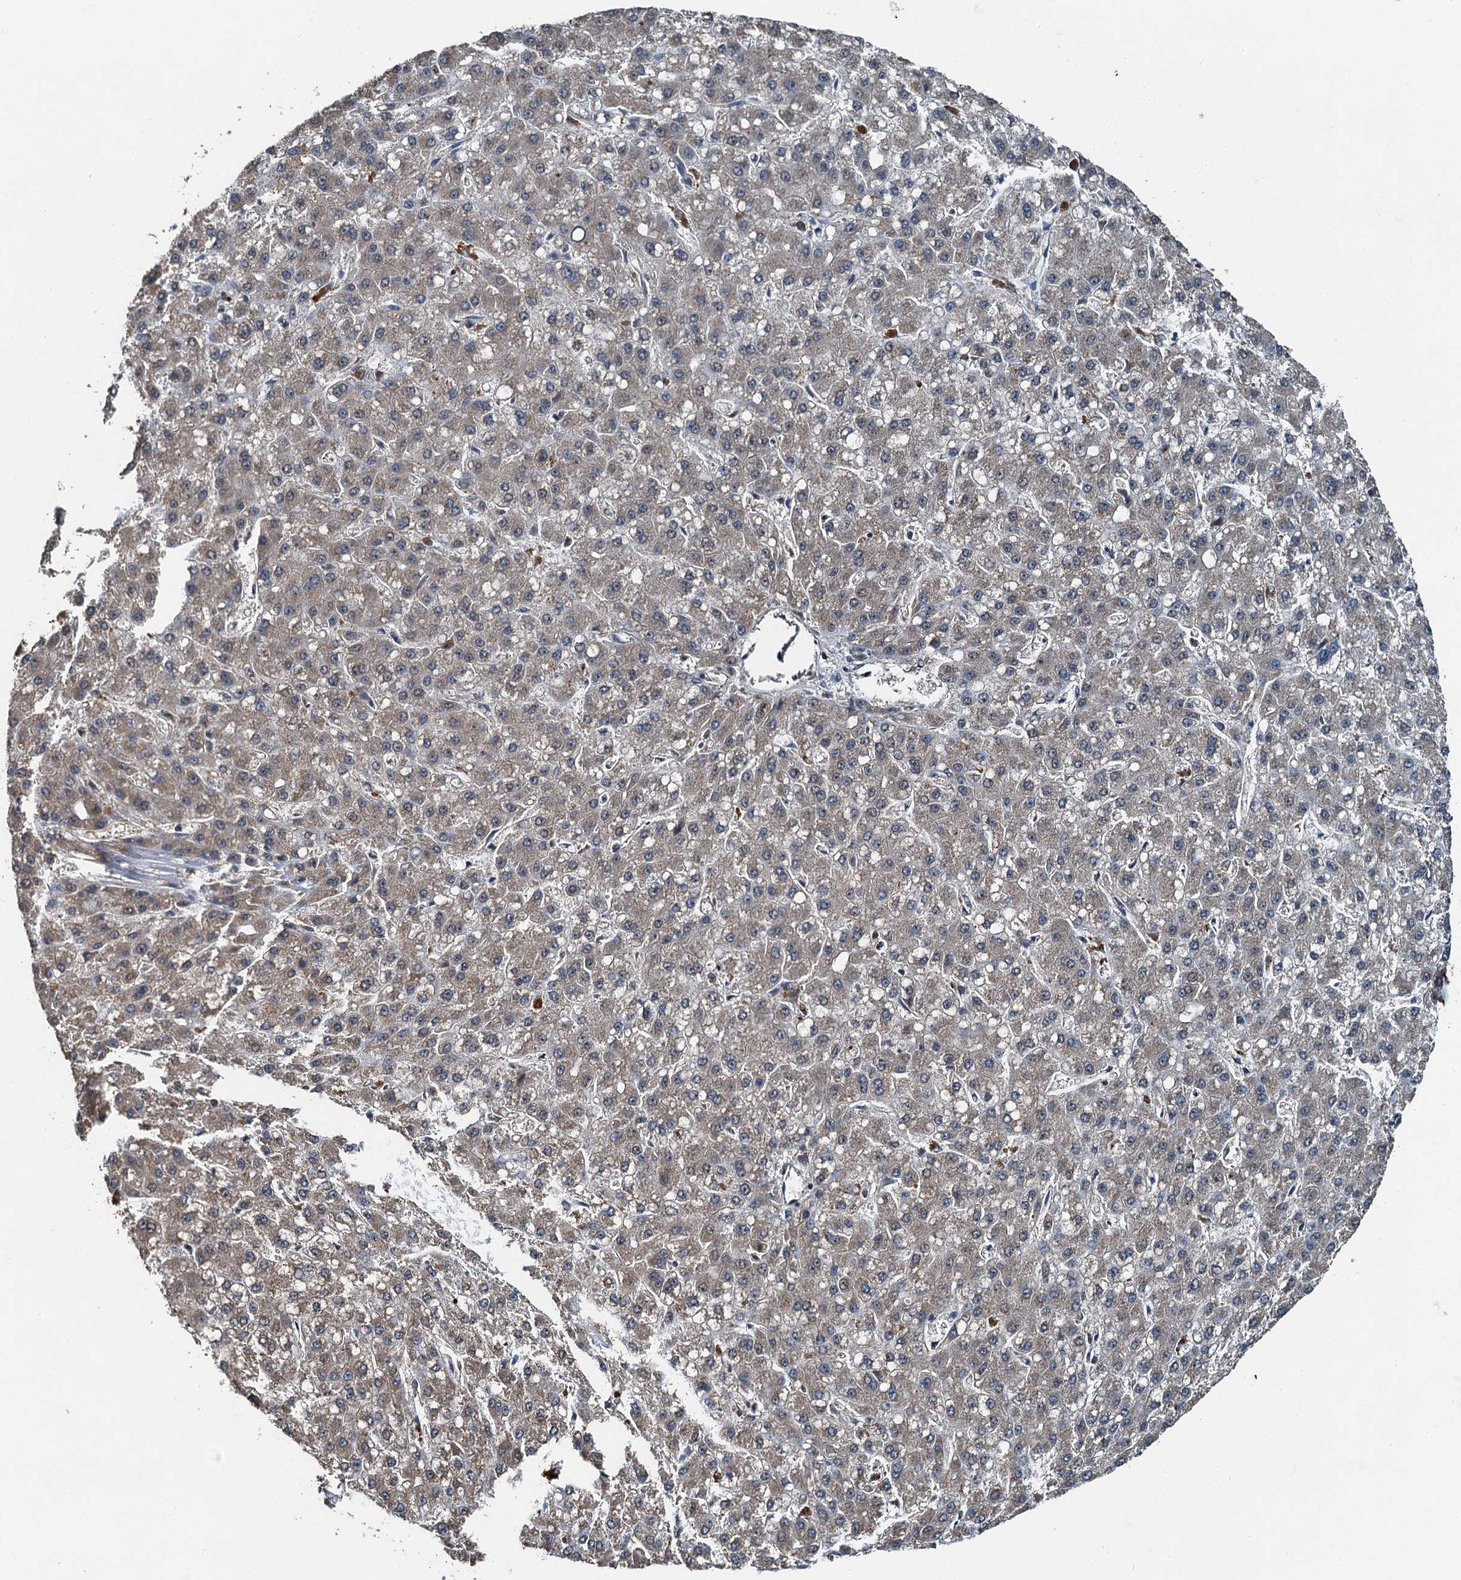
{"staining": {"intensity": "weak", "quantity": "25%-75%", "location": "cytoplasmic/membranous"}, "tissue": "liver cancer", "cell_type": "Tumor cells", "image_type": "cancer", "snomed": [{"axis": "morphology", "description": "Carcinoma, Hepatocellular, NOS"}, {"axis": "topography", "description": "Liver"}], "caption": "A brown stain shows weak cytoplasmic/membranous staining of a protein in hepatocellular carcinoma (liver) tumor cells.", "gene": "UBXN6", "patient": {"sex": "male", "age": 67}}